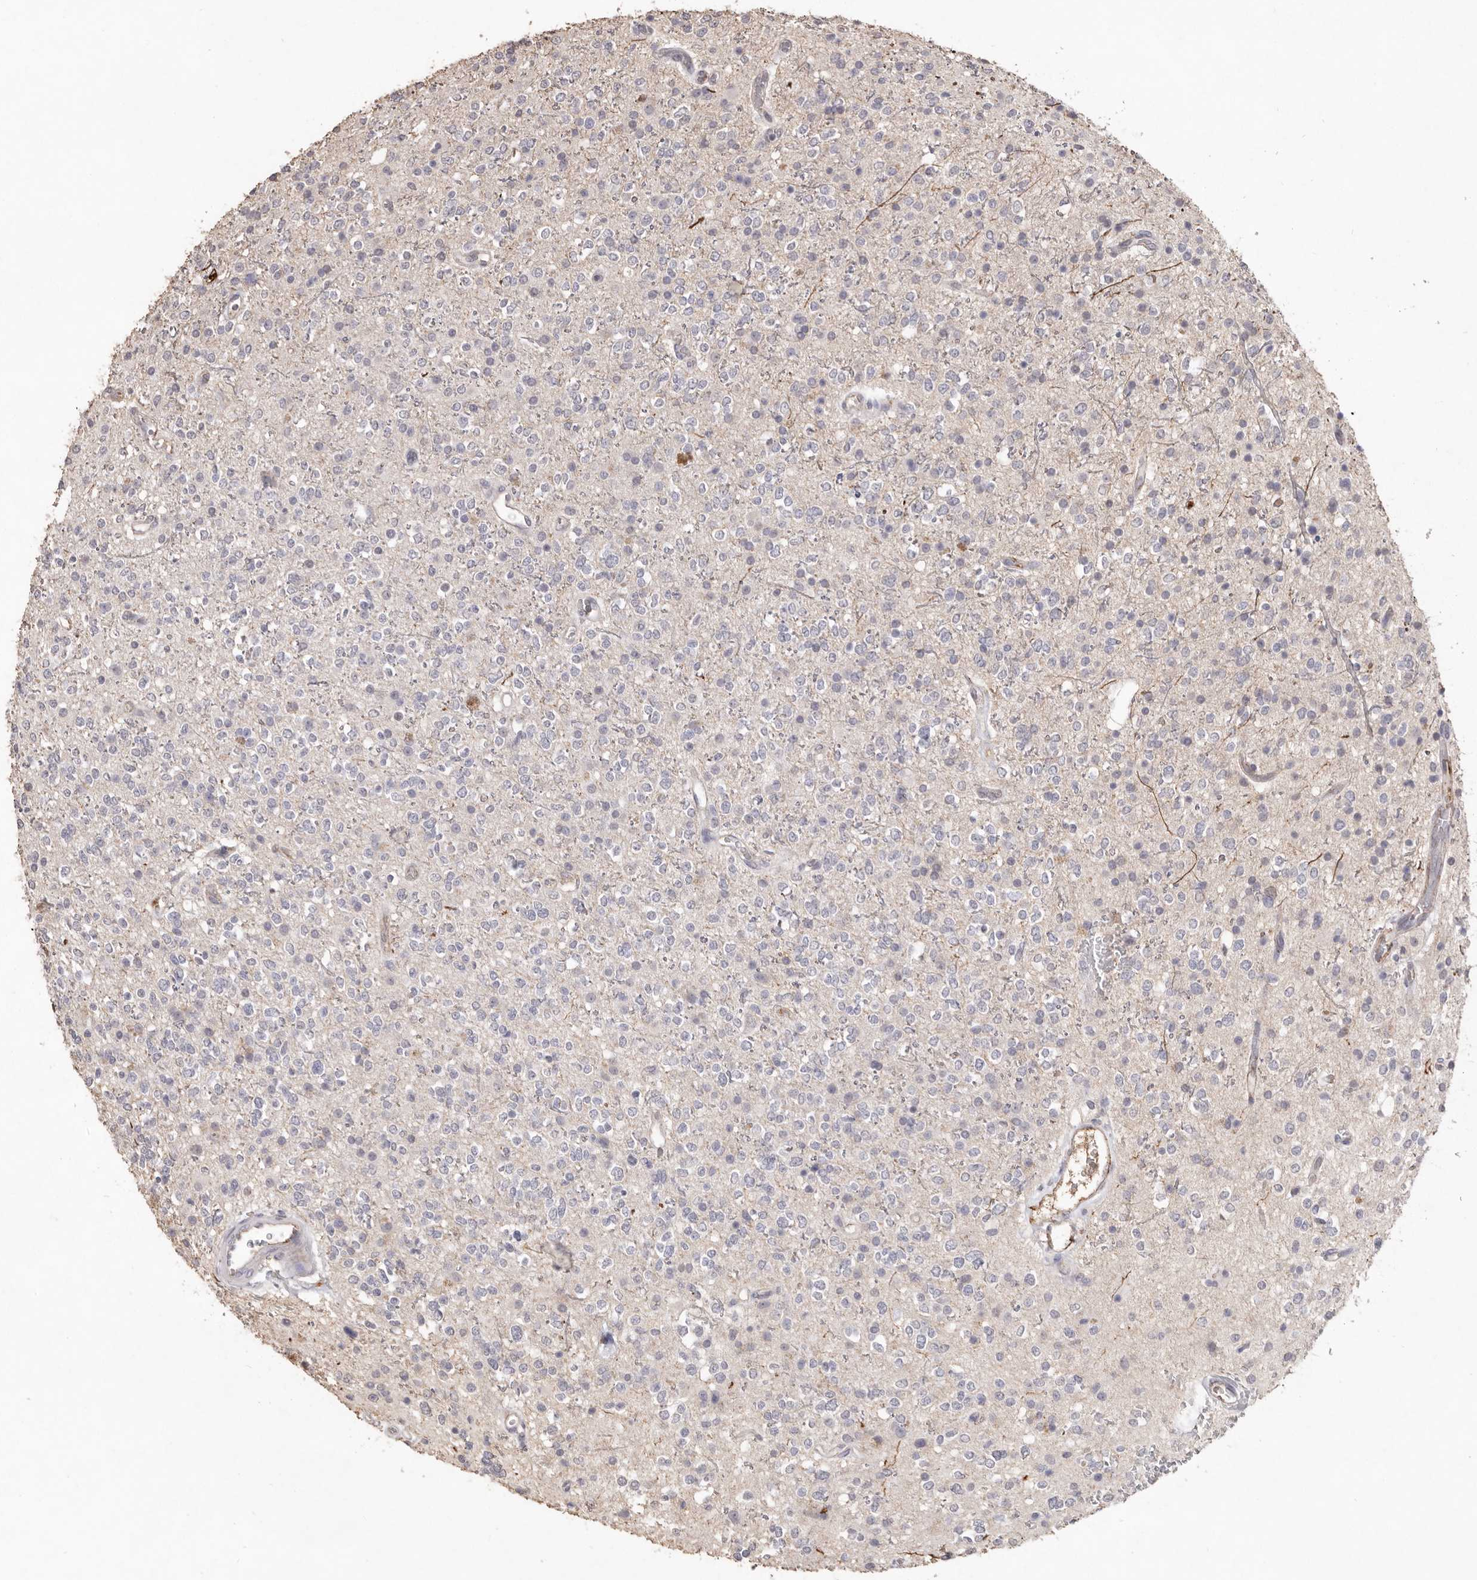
{"staining": {"intensity": "negative", "quantity": "none", "location": "none"}, "tissue": "glioma", "cell_type": "Tumor cells", "image_type": "cancer", "snomed": [{"axis": "morphology", "description": "Glioma, malignant, High grade"}, {"axis": "topography", "description": "Brain"}], "caption": "Protein analysis of malignant glioma (high-grade) displays no significant expression in tumor cells. (Stains: DAB immunohistochemistry with hematoxylin counter stain, Microscopy: brightfield microscopy at high magnification).", "gene": "ZYG11B", "patient": {"sex": "male", "age": 34}}